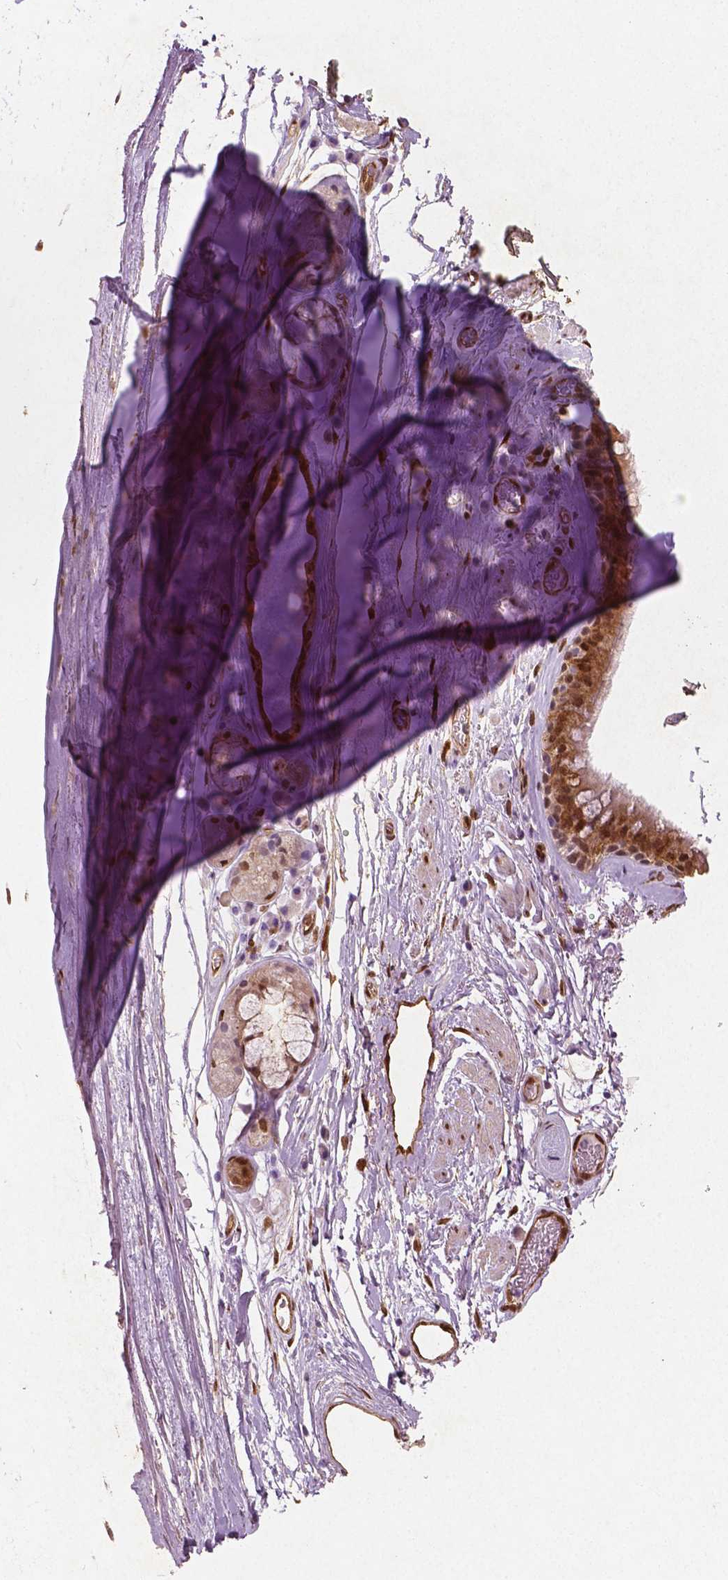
{"staining": {"intensity": "moderate", "quantity": ">75%", "location": "cytoplasmic/membranous,nuclear"}, "tissue": "bronchus", "cell_type": "Respiratory epithelial cells", "image_type": "normal", "snomed": [{"axis": "morphology", "description": "Normal tissue, NOS"}, {"axis": "topography", "description": "Cartilage tissue"}, {"axis": "topography", "description": "Bronchus"}], "caption": "IHC staining of unremarkable bronchus, which reveals medium levels of moderate cytoplasmic/membranous,nuclear staining in about >75% of respiratory epithelial cells indicating moderate cytoplasmic/membranous,nuclear protein staining. The staining was performed using DAB (3,3'-diaminobenzidine) (brown) for protein detection and nuclei were counterstained in hematoxylin (blue).", "gene": "WWTR1", "patient": {"sex": "male", "age": 58}}